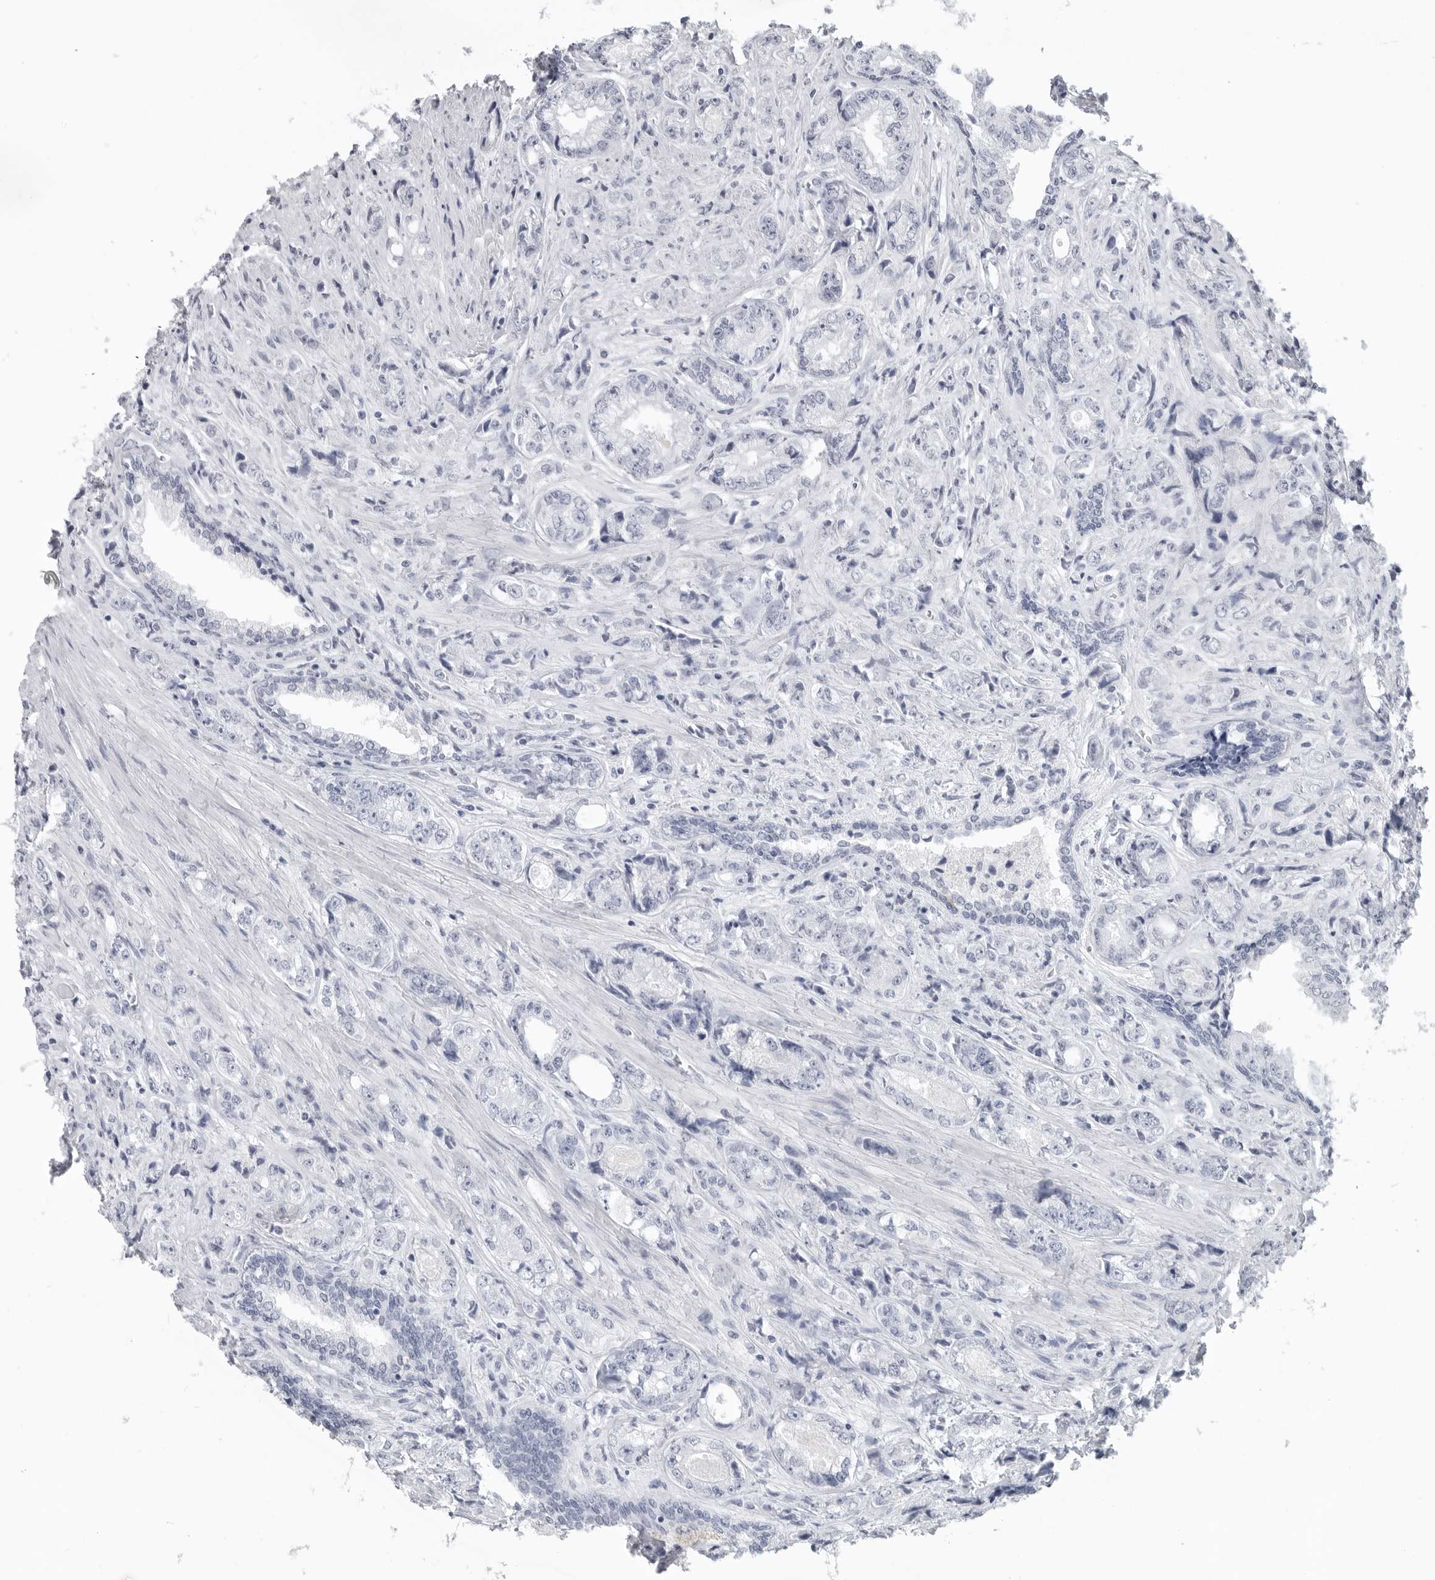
{"staining": {"intensity": "negative", "quantity": "none", "location": "none"}, "tissue": "prostate cancer", "cell_type": "Tumor cells", "image_type": "cancer", "snomed": [{"axis": "morphology", "description": "Adenocarcinoma, High grade"}, {"axis": "topography", "description": "Prostate"}], "caption": "The histopathology image shows no significant expression in tumor cells of prostate cancer.", "gene": "LY6D", "patient": {"sex": "male", "age": 61}}